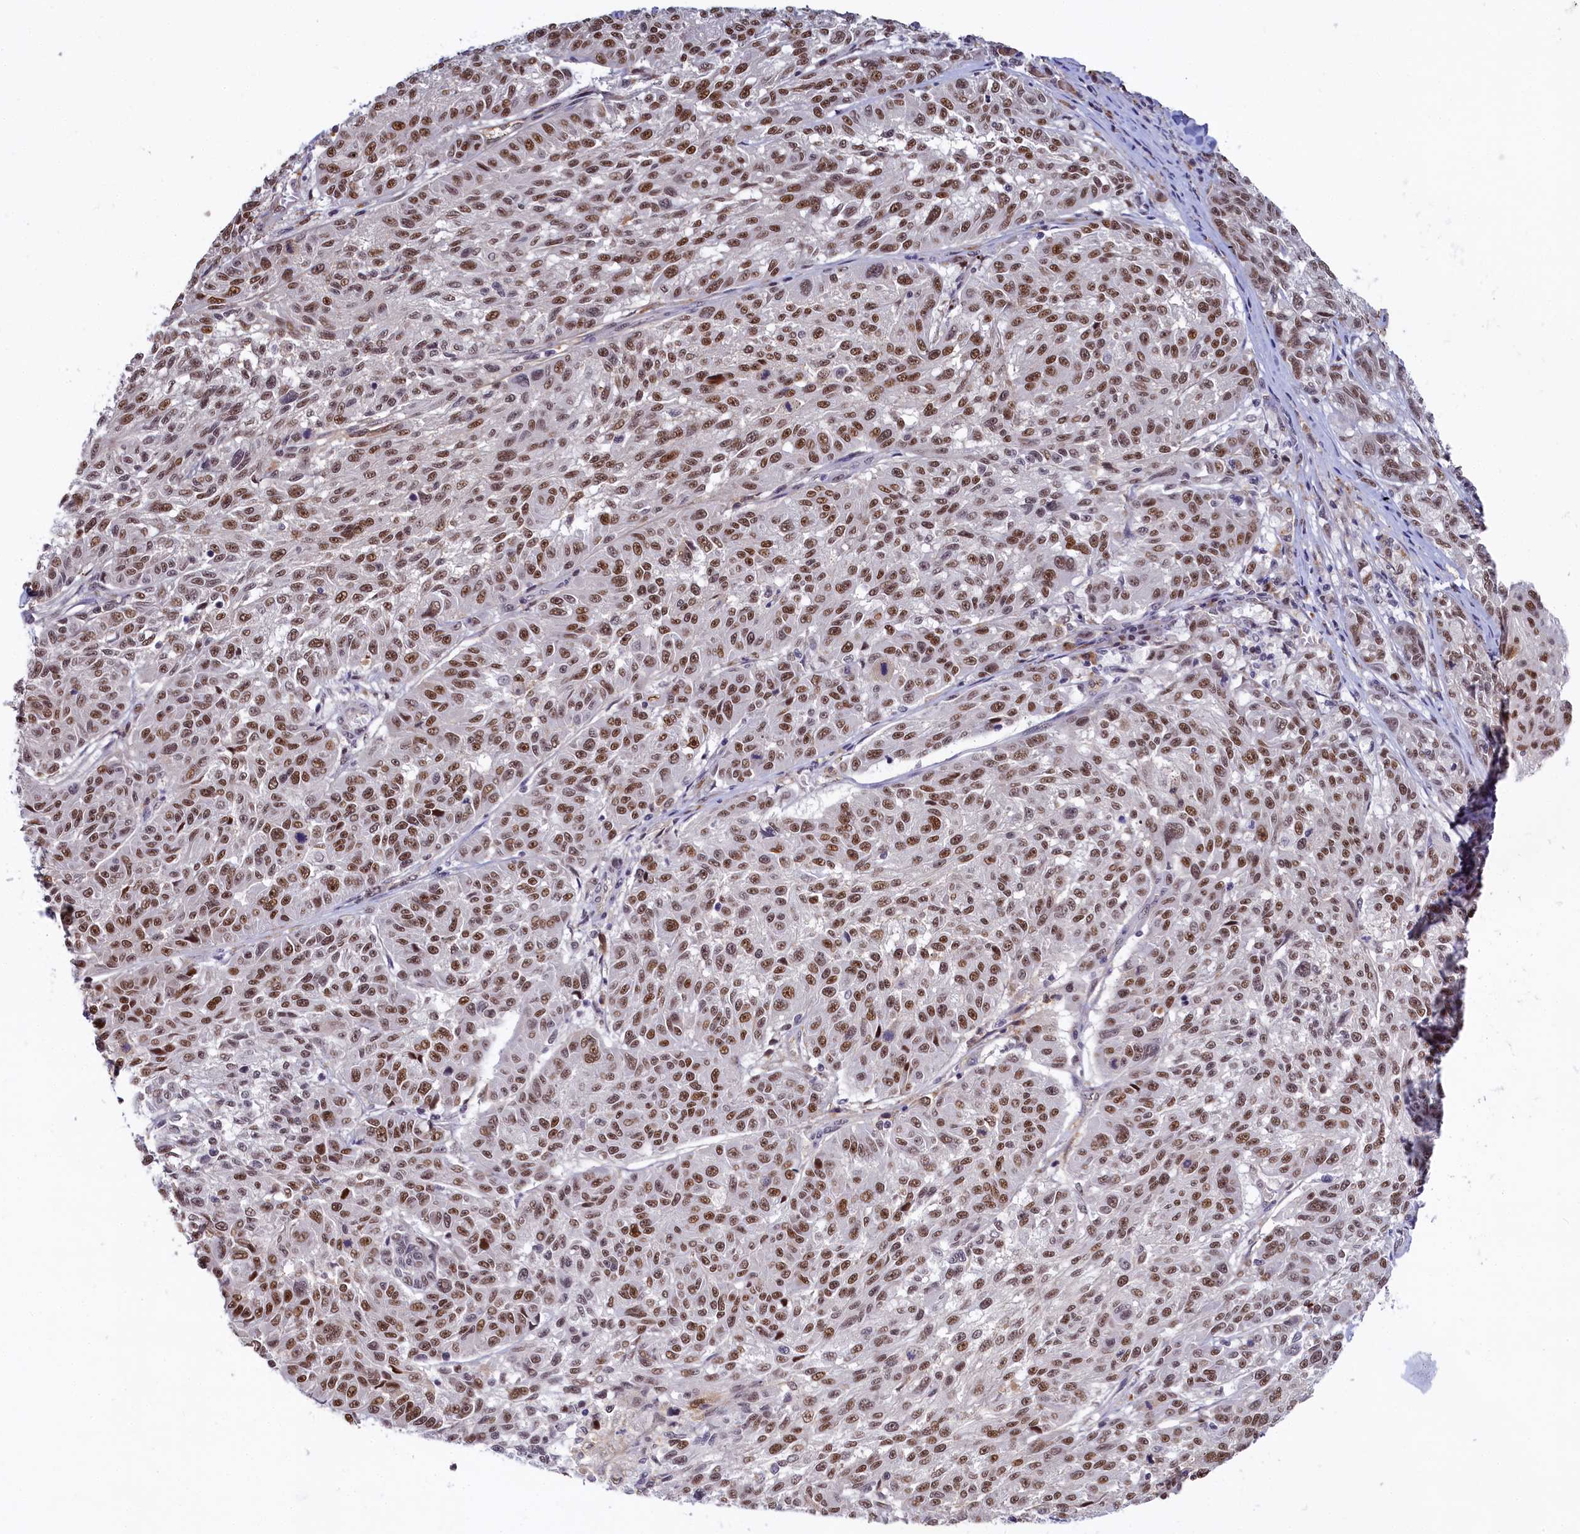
{"staining": {"intensity": "moderate", "quantity": ">75%", "location": "nuclear"}, "tissue": "melanoma", "cell_type": "Tumor cells", "image_type": "cancer", "snomed": [{"axis": "morphology", "description": "Malignant melanoma, NOS"}, {"axis": "topography", "description": "Skin"}], "caption": "Moderate nuclear protein positivity is seen in about >75% of tumor cells in malignant melanoma.", "gene": "INTS14", "patient": {"sex": "male", "age": 53}}